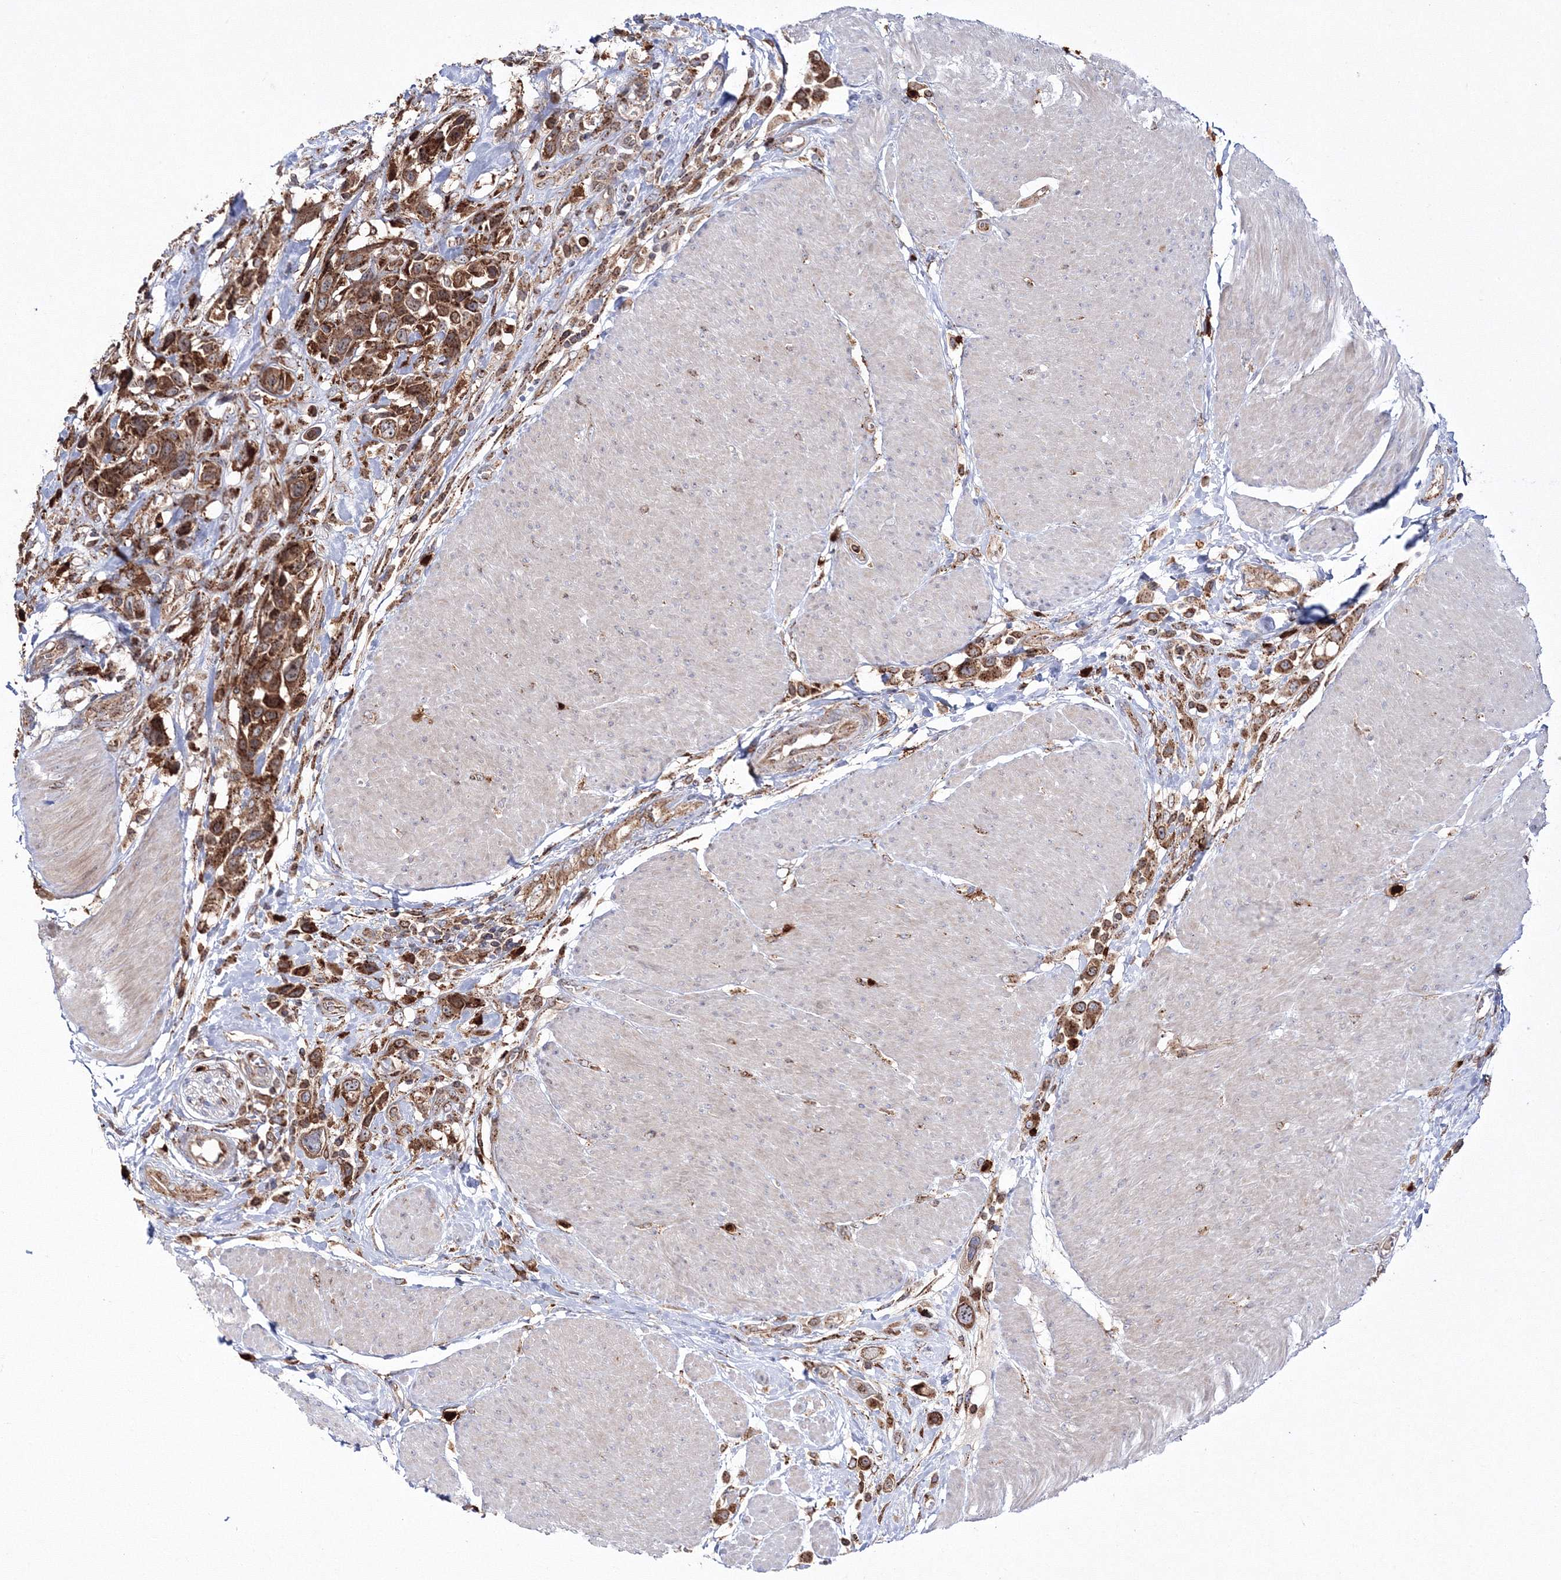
{"staining": {"intensity": "strong", "quantity": ">75%", "location": "cytoplasmic/membranous"}, "tissue": "urothelial cancer", "cell_type": "Tumor cells", "image_type": "cancer", "snomed": [{"axis": "morphology", "description": "Urothelial carcinoma, High grade"}, {"axis": "topography", "description": "Urinary bladder"}], "caption": "The immunohistochemical stain labels strong cytoplasmic/membranous expression in tumor cells of urothelial carcinoma (high-grade) tissue. The staining was performed using DAB (3,3'-diaminobenzidine) to visualize the protein expression in brown, while the nuclei were stained in blue with hematoxylin (Magnification: 20x).", "gene": "ARCN1", "patient": {"sex": "male", "age": 50}}